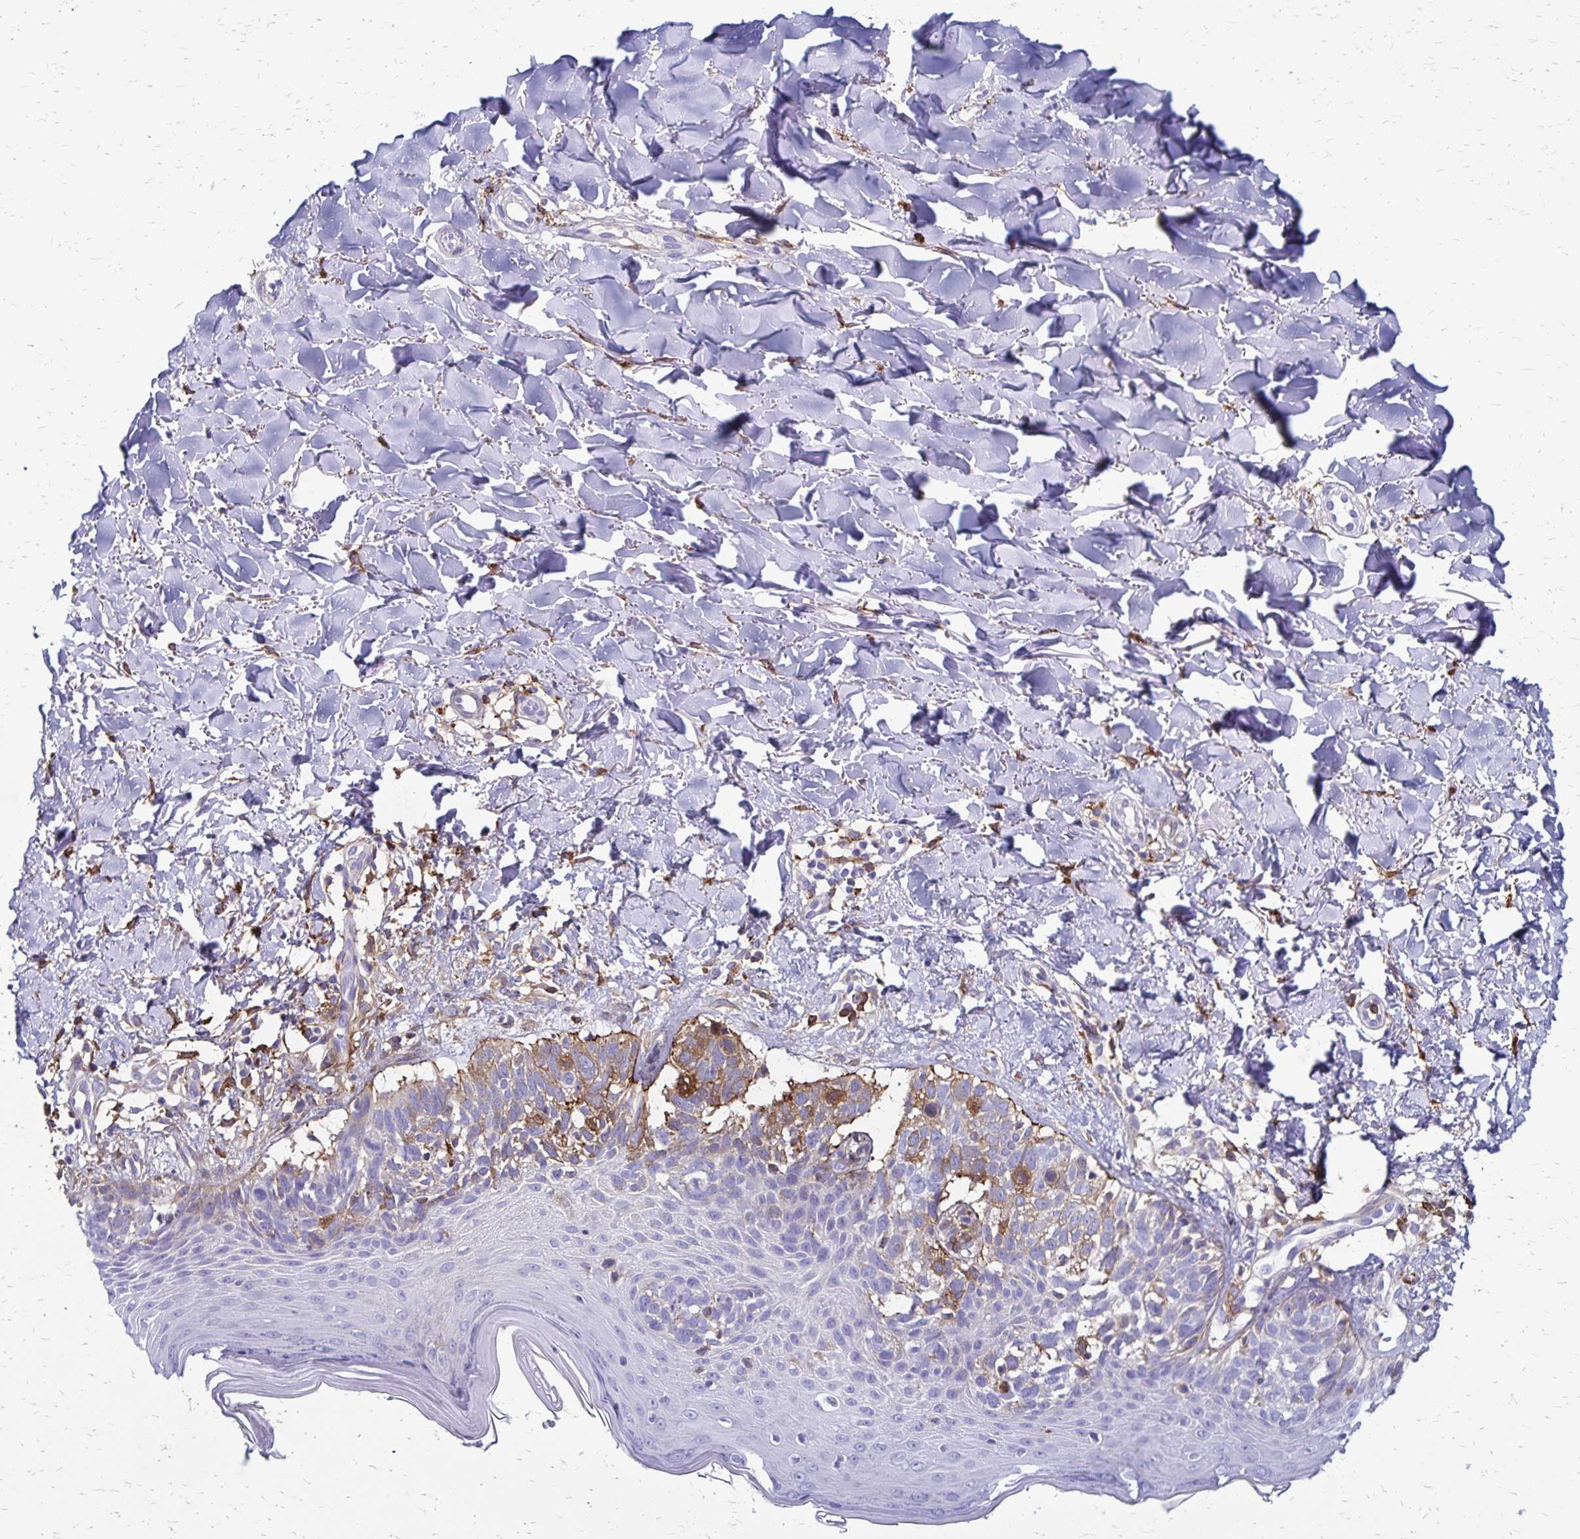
{"staining": {"intensity": "weak", "quantity": "<25%", "location": "cytoplasmic/membranous"}, "tissue": "skin cancer", "cell_type": "Tumor cells", "image_type": "cancer", "snomed": [{"axis": "morphology", "description": "Basal cell carcinoma"}, {"axis": "topography", "description": "Skin"}], "caption": "DAB immunohistochemical staining of human skin cancer (basal cell carcinoma) displays no significant staining in tumor cells.", "gene": "TNS3", "patient": {"sex": "female", "age": 45}}